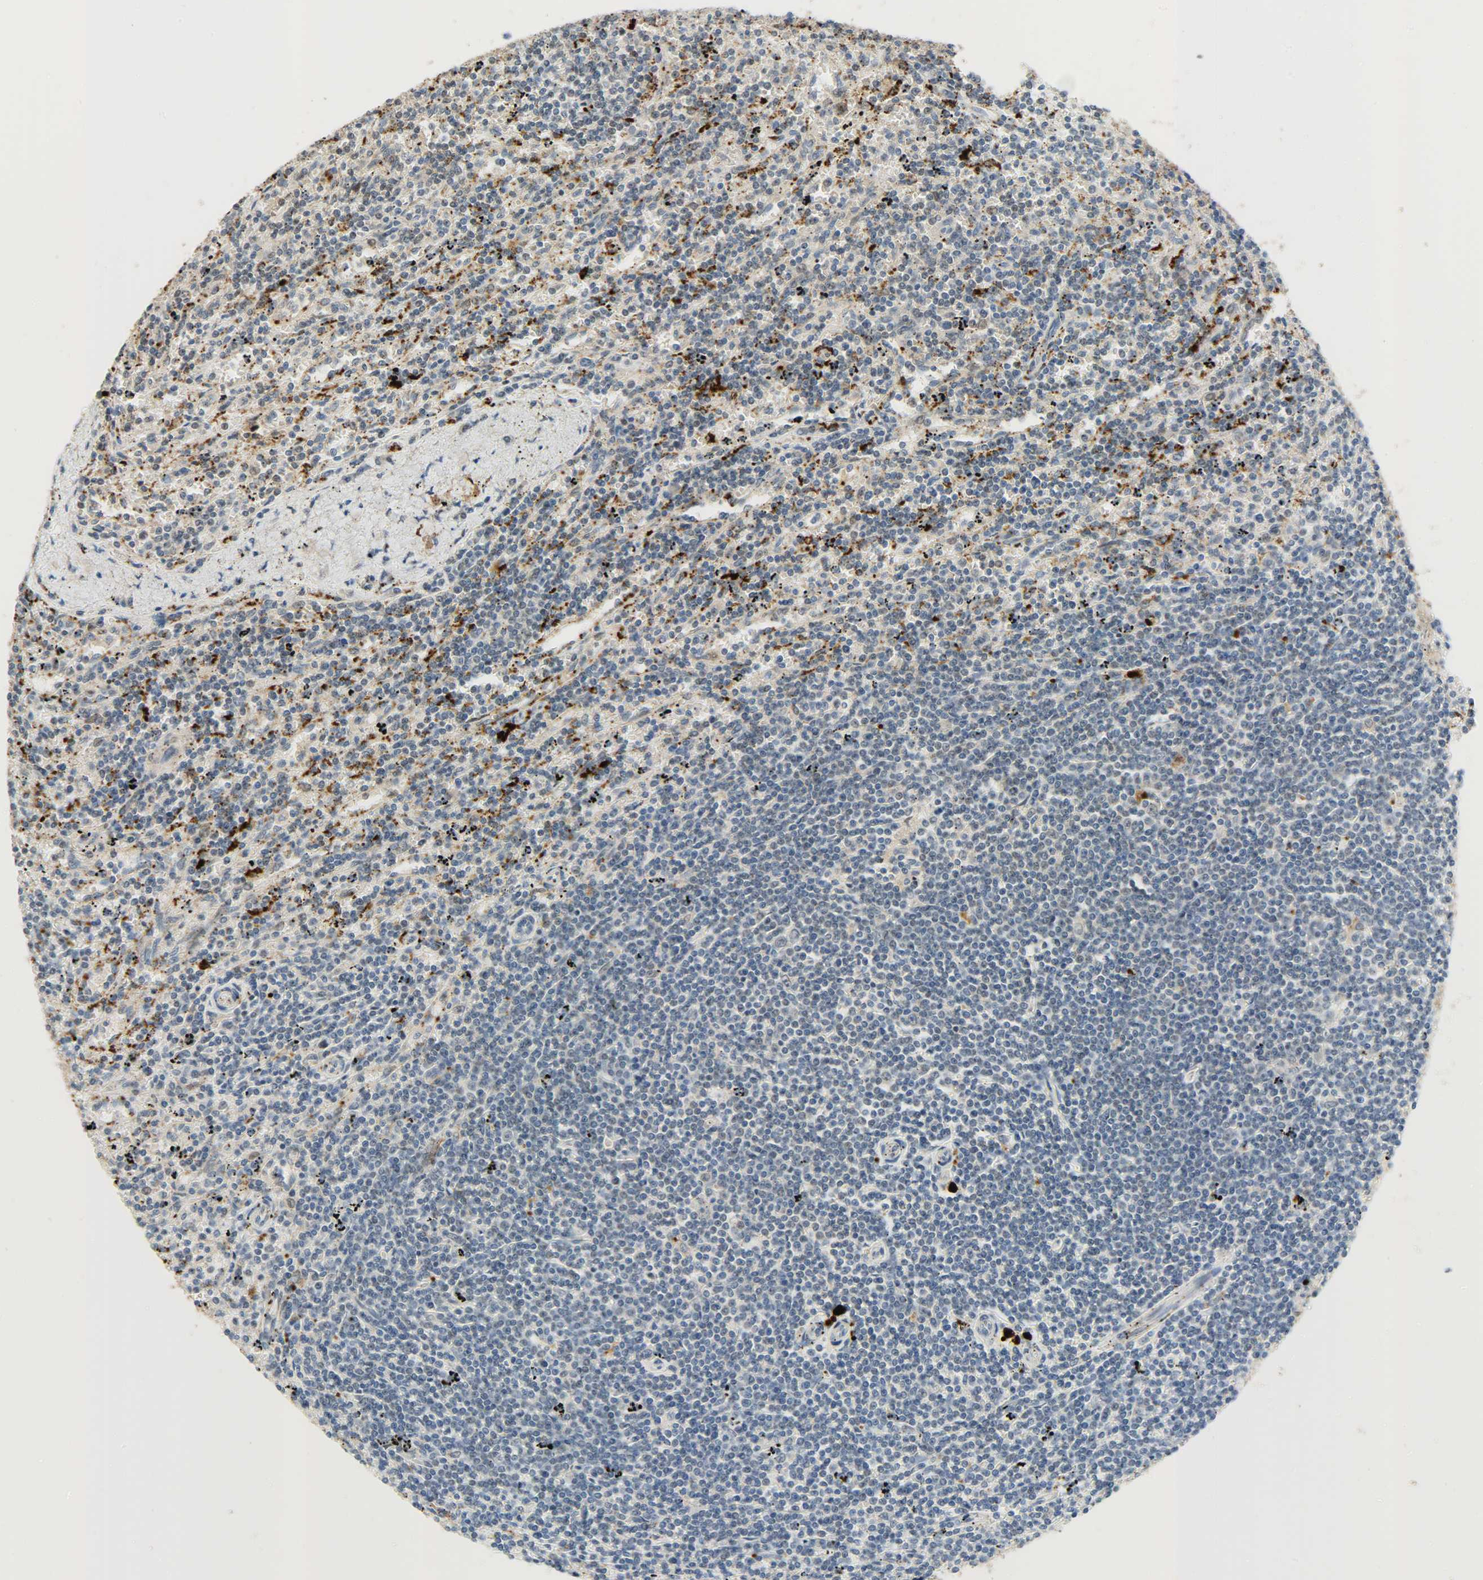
{"staining": {"intensity": "negative", "quantity": "none", "location": "none"}, "tissue": "lymphoma", "cell_type": "Tumor cells", "image_type": "cancer", "snomed": [{"axis": "morphology", "description": "Malignant lymphoma, non-Hodgkin's type, Low grade"}, {"axis": "topography", "description": "Spleen"}], "caption": "Human lymphoma stained for a protein using immunohistochemistry displays no expression in tumor cells.", "gene": "GIT2", "patient": {"sex": "male", "age": 76}}